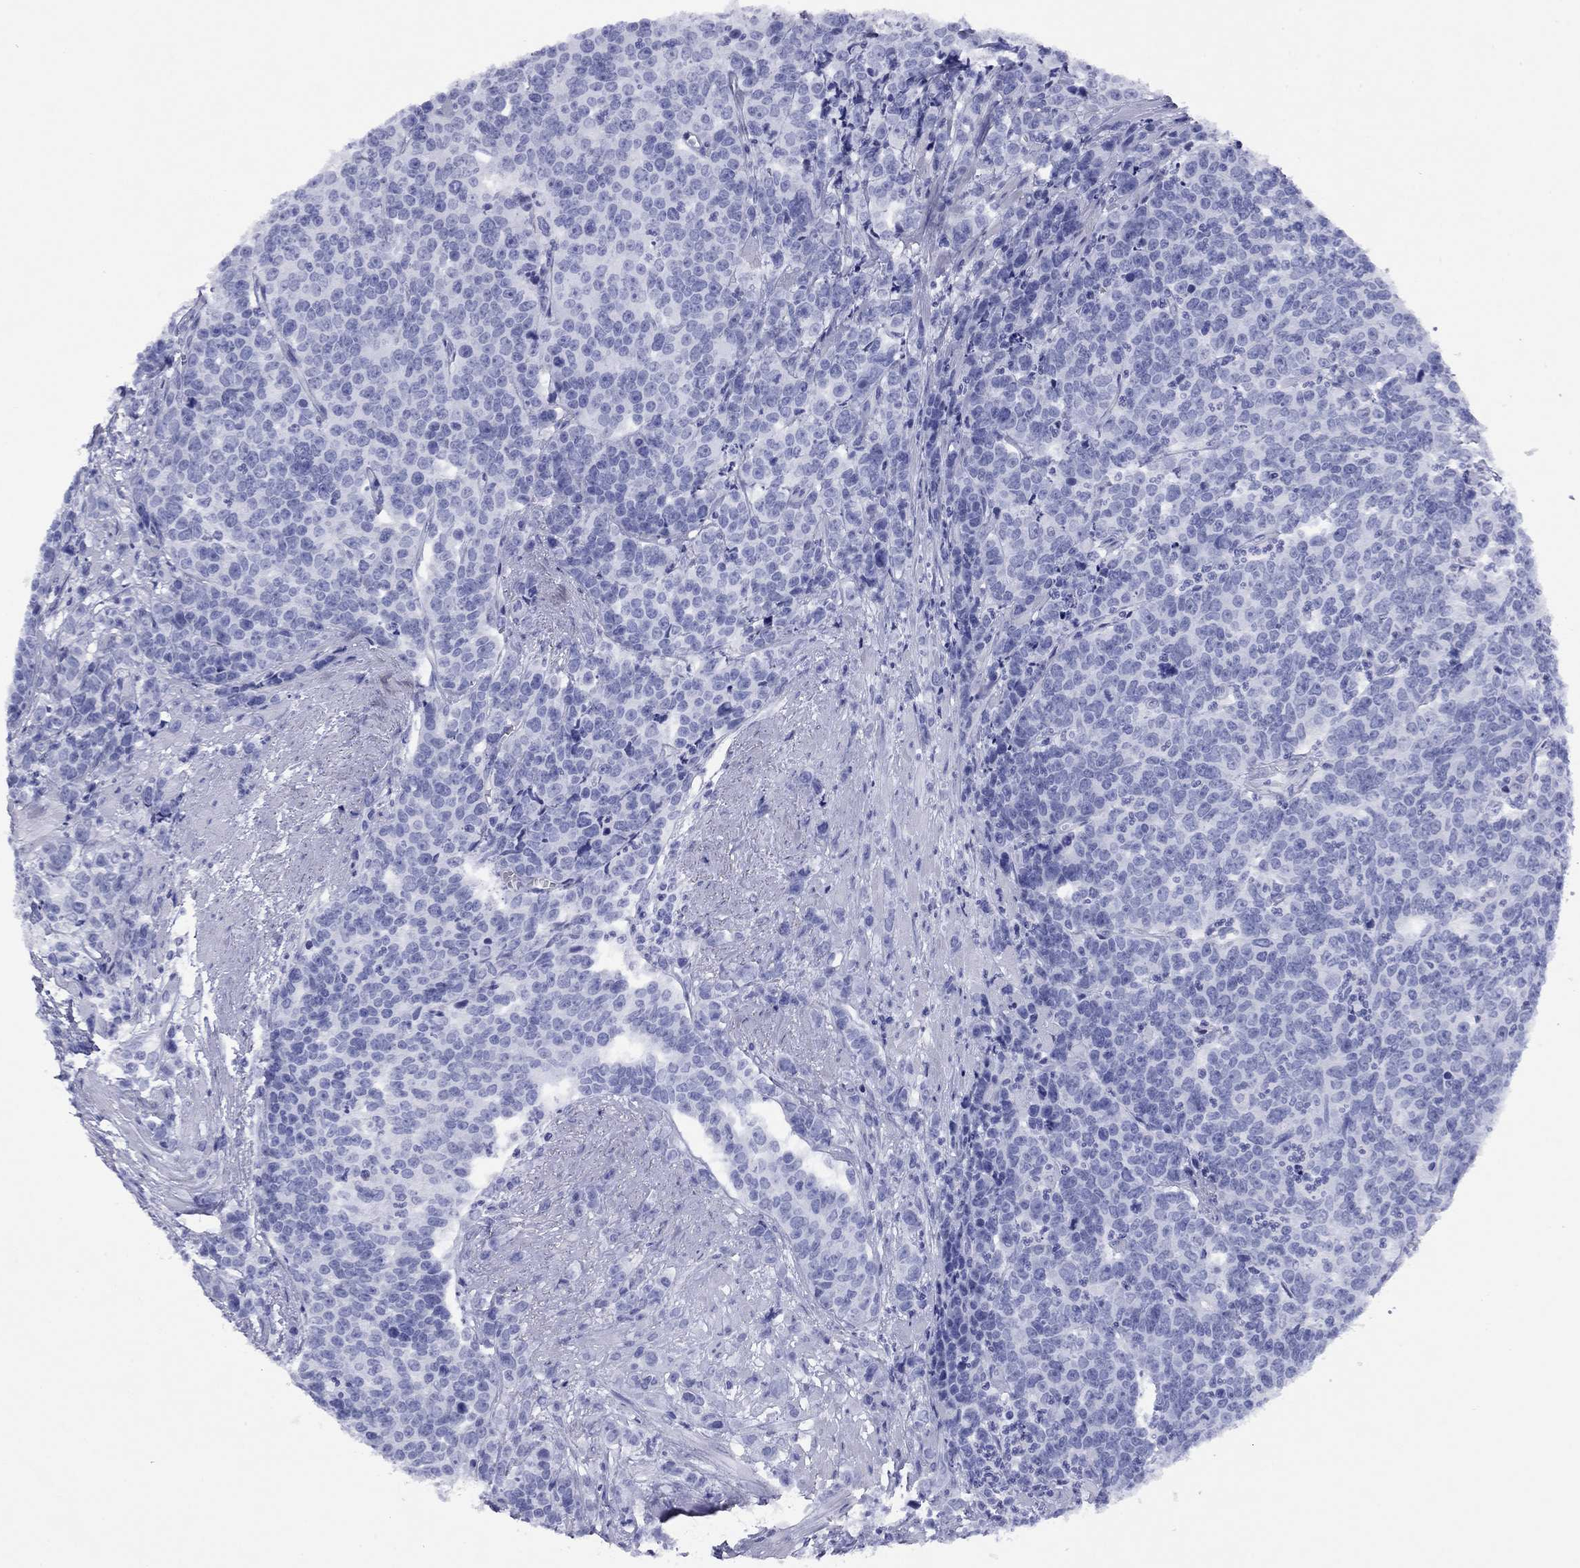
{"staining": {"intensity": "negative", "quantity": "none", "location": "none"}, "tissue": "prostate cancer", "cell_type": "Tumor cells", "image_type": "cancer", "snomed": [{"axis": "morphology", "description": "Adenocarcinoma, NOS"}, {"axis": "topography", "description": "Prostate"}], "caption": "There is no significant staining in tumor cells of adenocarcinoma (prostate).", "gene": "HAO1", "patient": {"sex": "male", "age": 67}}